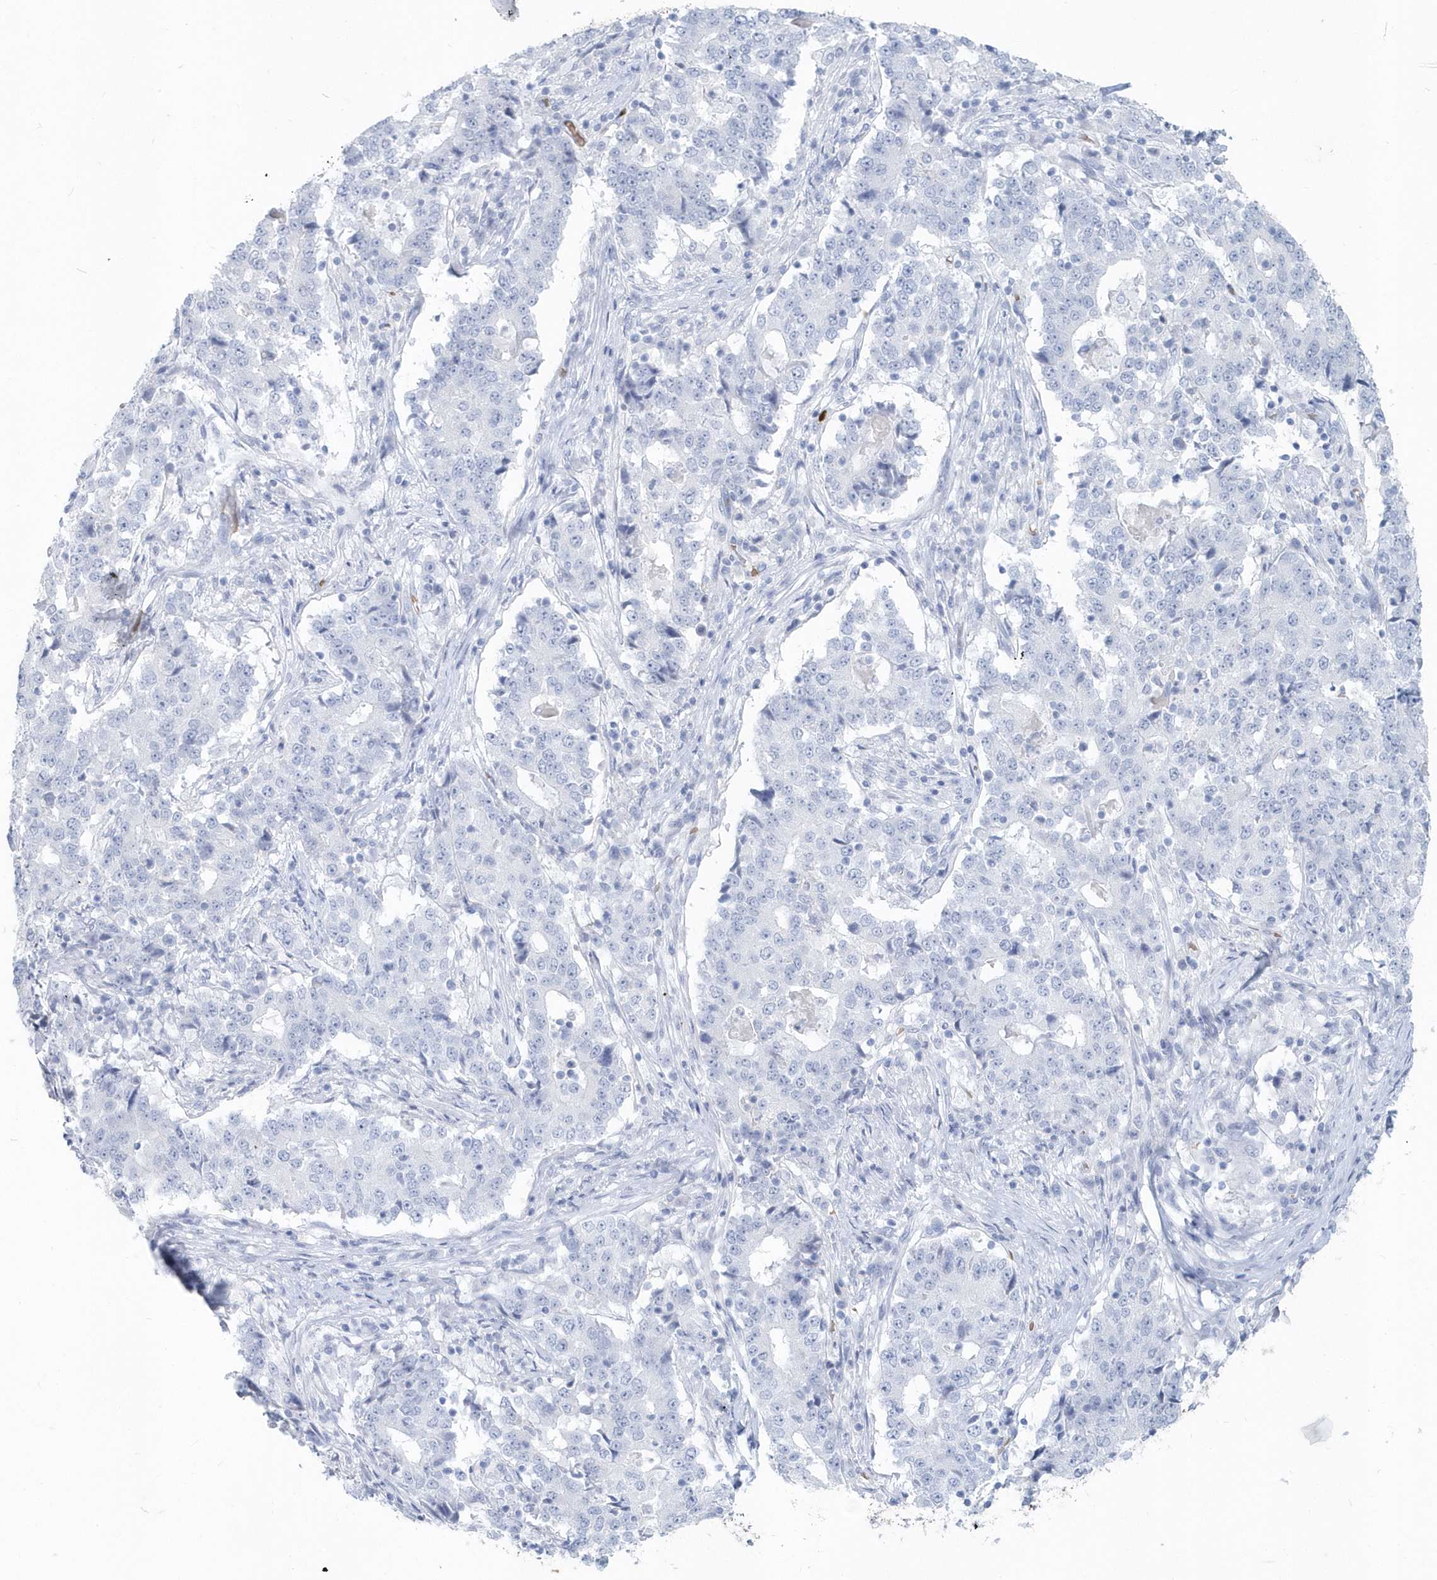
{"staining": {"intensity": "negative", "quantity": "none", "location": "none"}, "tissue": "stomach cancer", "cell_type": "Tumor cells", "image_type": "cancer", "snomed": [{"axis": "morphology", "description": "Adenocarcinoma, NOS"}, {"axis": "topography", "description": "Stomach"}], "caption": "This is an immunohistochemistry (IHC) histopathology image of human stomach cancer (adenocarcinoma). There is no expression in tumor cells.", "gene": "HBA2", "patient": {"sex": "male", "age": 59}}